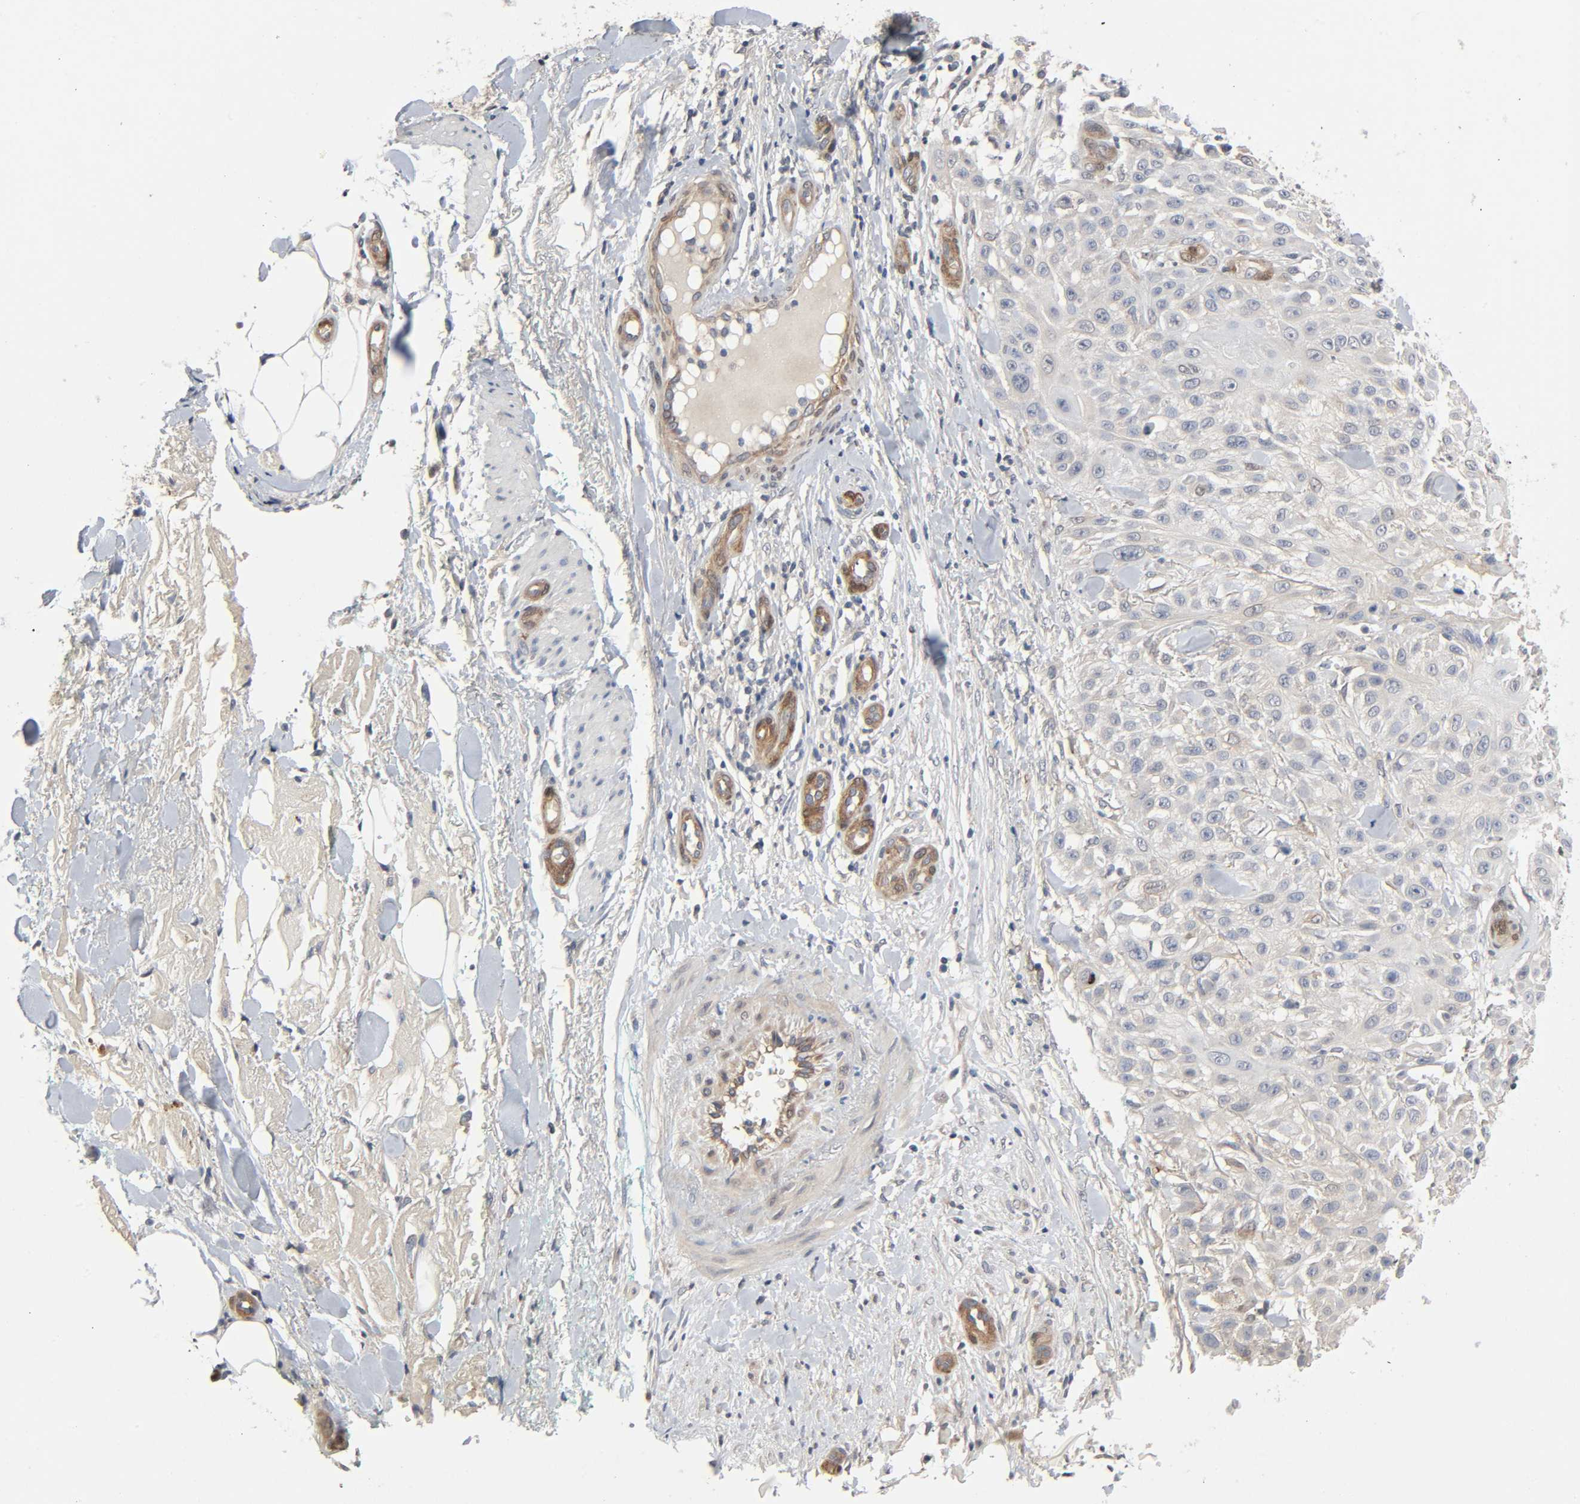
{"staining": {"intensity": "weak", "quantity": ">75%", "location": "cytoplasmic/membranous"}, "tissue": "skin cancer", "cell_type": "Tumor cells", "image_type": "cancer", "snomed": [{"axis": "morphology", "description": "Squamous cell carcinoma, NOS"}, {"axis": "topography", "description": "Skin"}], "caption": "Immunohistochemical staining of skin cancer reveals weak cytoplasmic/membranous protein expression in approximately >75% of tumor cells. Using DAB (3,3'-diaminobenzidine) (brown) and hematoxylin (blue) stains, captured at high magnification using brightfield microscopy.", "gene": "PTK2", "patient": {"sex": "female", "age": 42}}